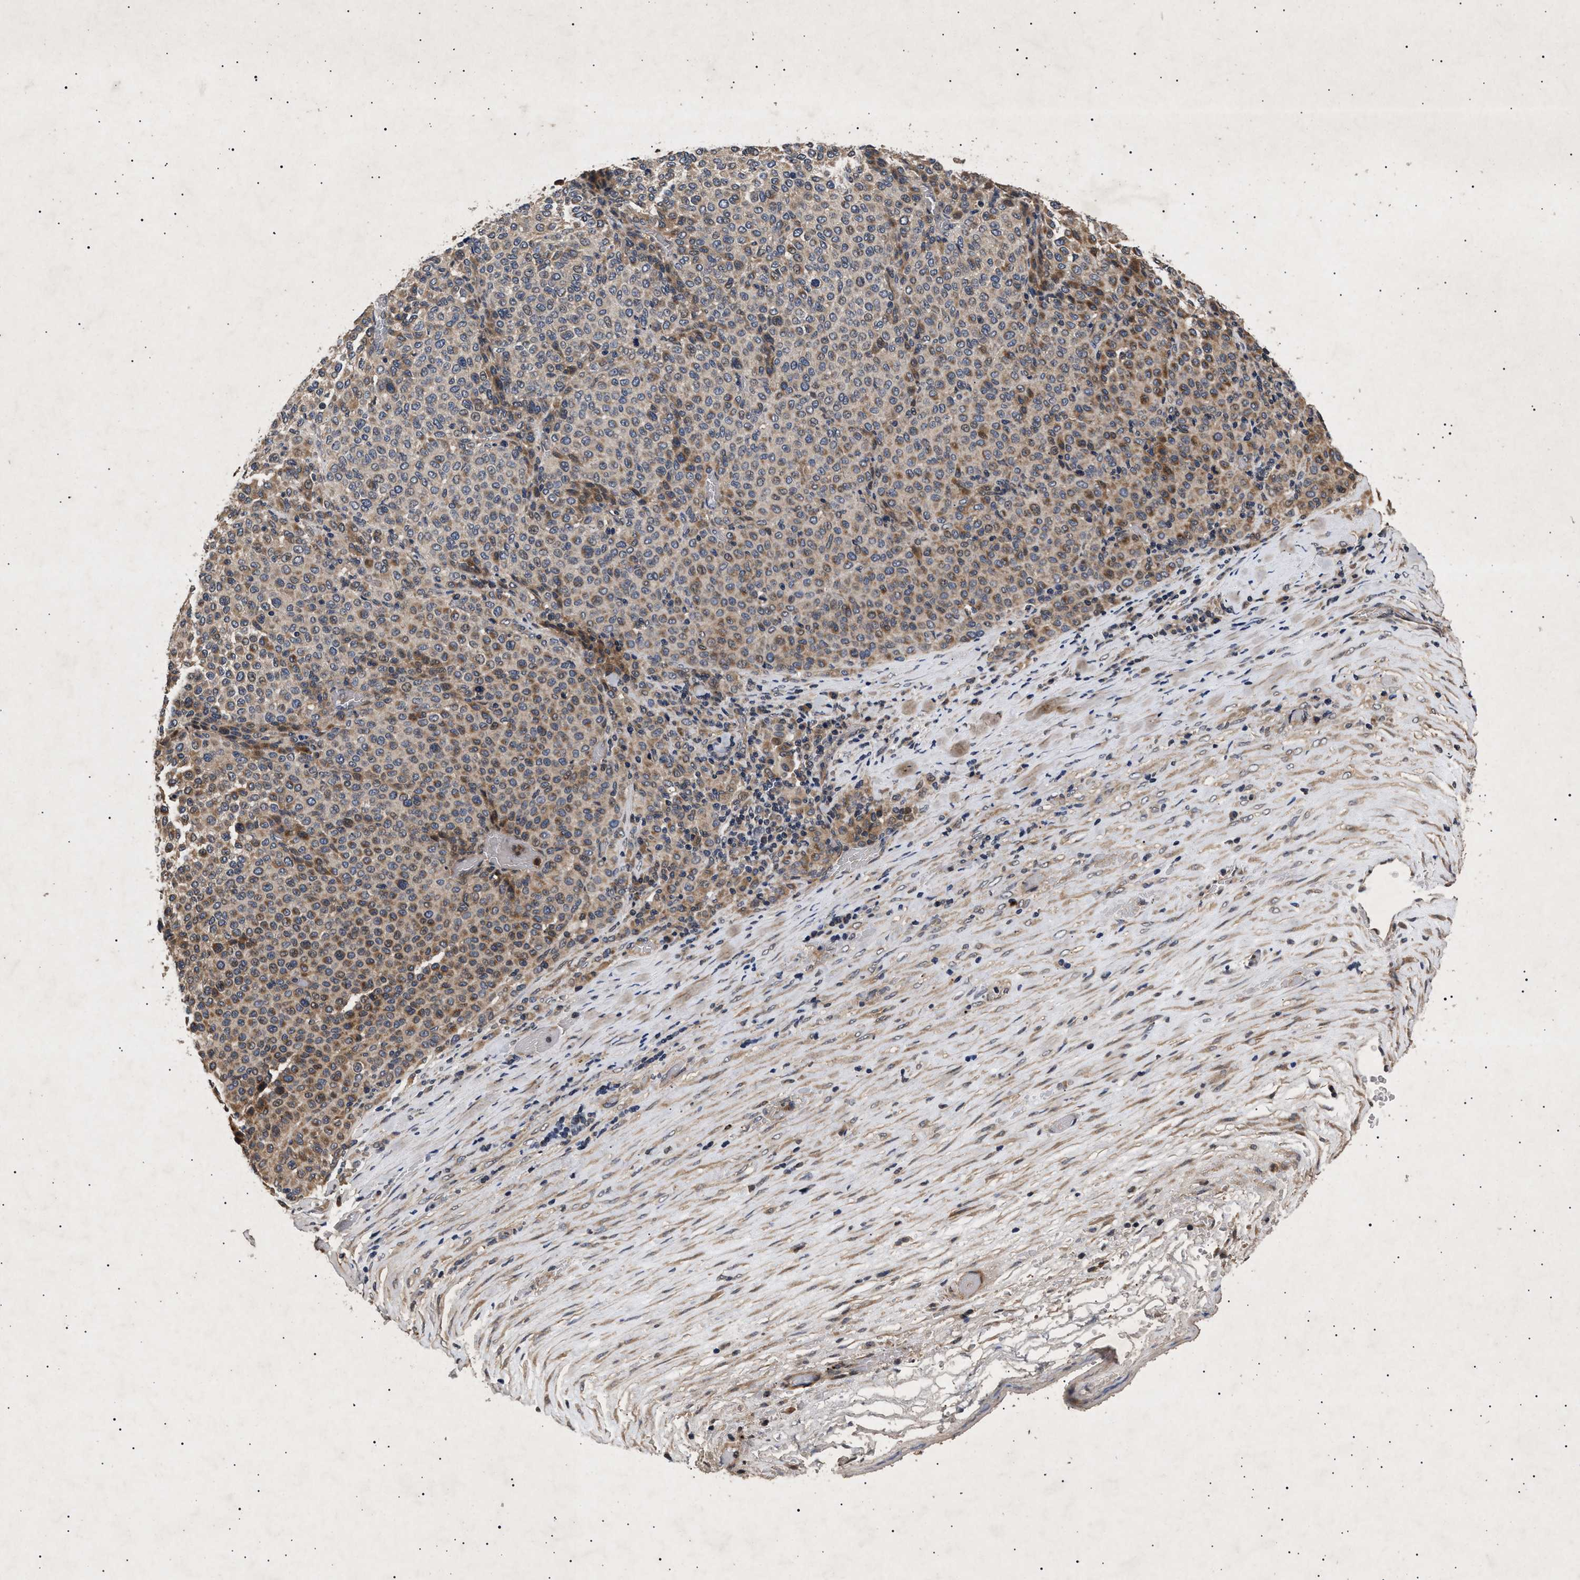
{"staining": {"intensity": "moderate", "quantity": "<25%", "location": "cytoplasmic/membranous"}, "tissue": "melanoma", "cell_type": "Tumor cells", "image_type": "cancer", "snomed": [{"axis": "morphology", "description": "Malignant melanoma, Metastatic site"}, {"axis": "topography", "description": "Pancreas"}], "caption": "IHC micrograph of malignant melanoma (metastatic site) stained for a protein (brown), which displays low levels of moderate cytoplasmic/membranous positivity in approximately <25% of tumor cells.", "gene": "ITGB5", "patient": {"sex": "female", "age": 30}}